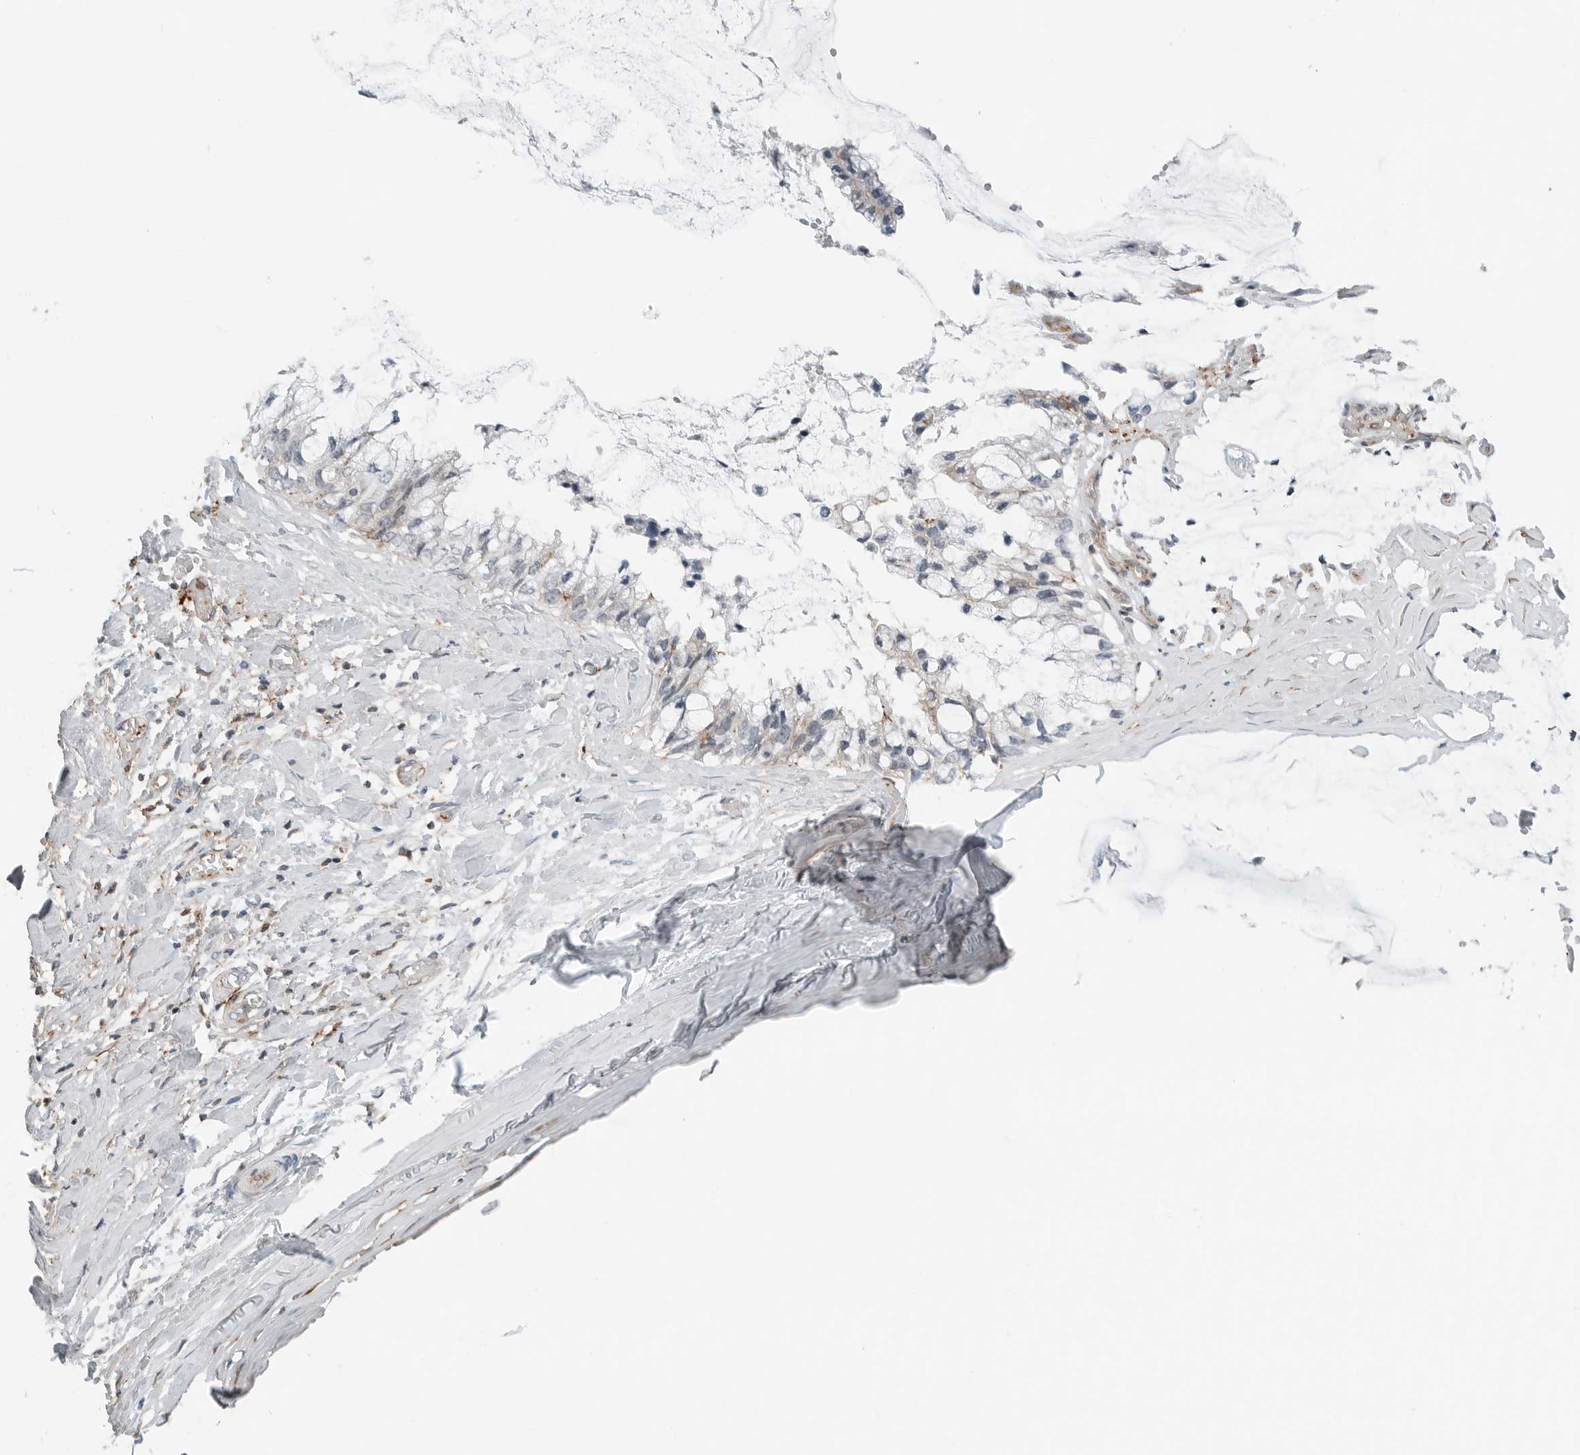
{"staining": {"intensity": "negative", "quantity": "none", "location": "none"}, "tissue": "ovarian cancer", "cell_type": "Tumor cells", "image_type": "cancer", "snomed": [{"axis": "morphology", "description": "Cystadenocarcinoma, mucinous, NOS"}, {"axis": "topography", "description": "Ovary"}], "caption": "IHC image of neoplastic tissue: human ovarian mucinous cystadenocarcinoma stained with DAB (3,3'-diaminobenzidine) reveals no significant protein staining in tumor cells.", "gene": "LEFTY2", "patient": {"sex": "female", "age": 39}}